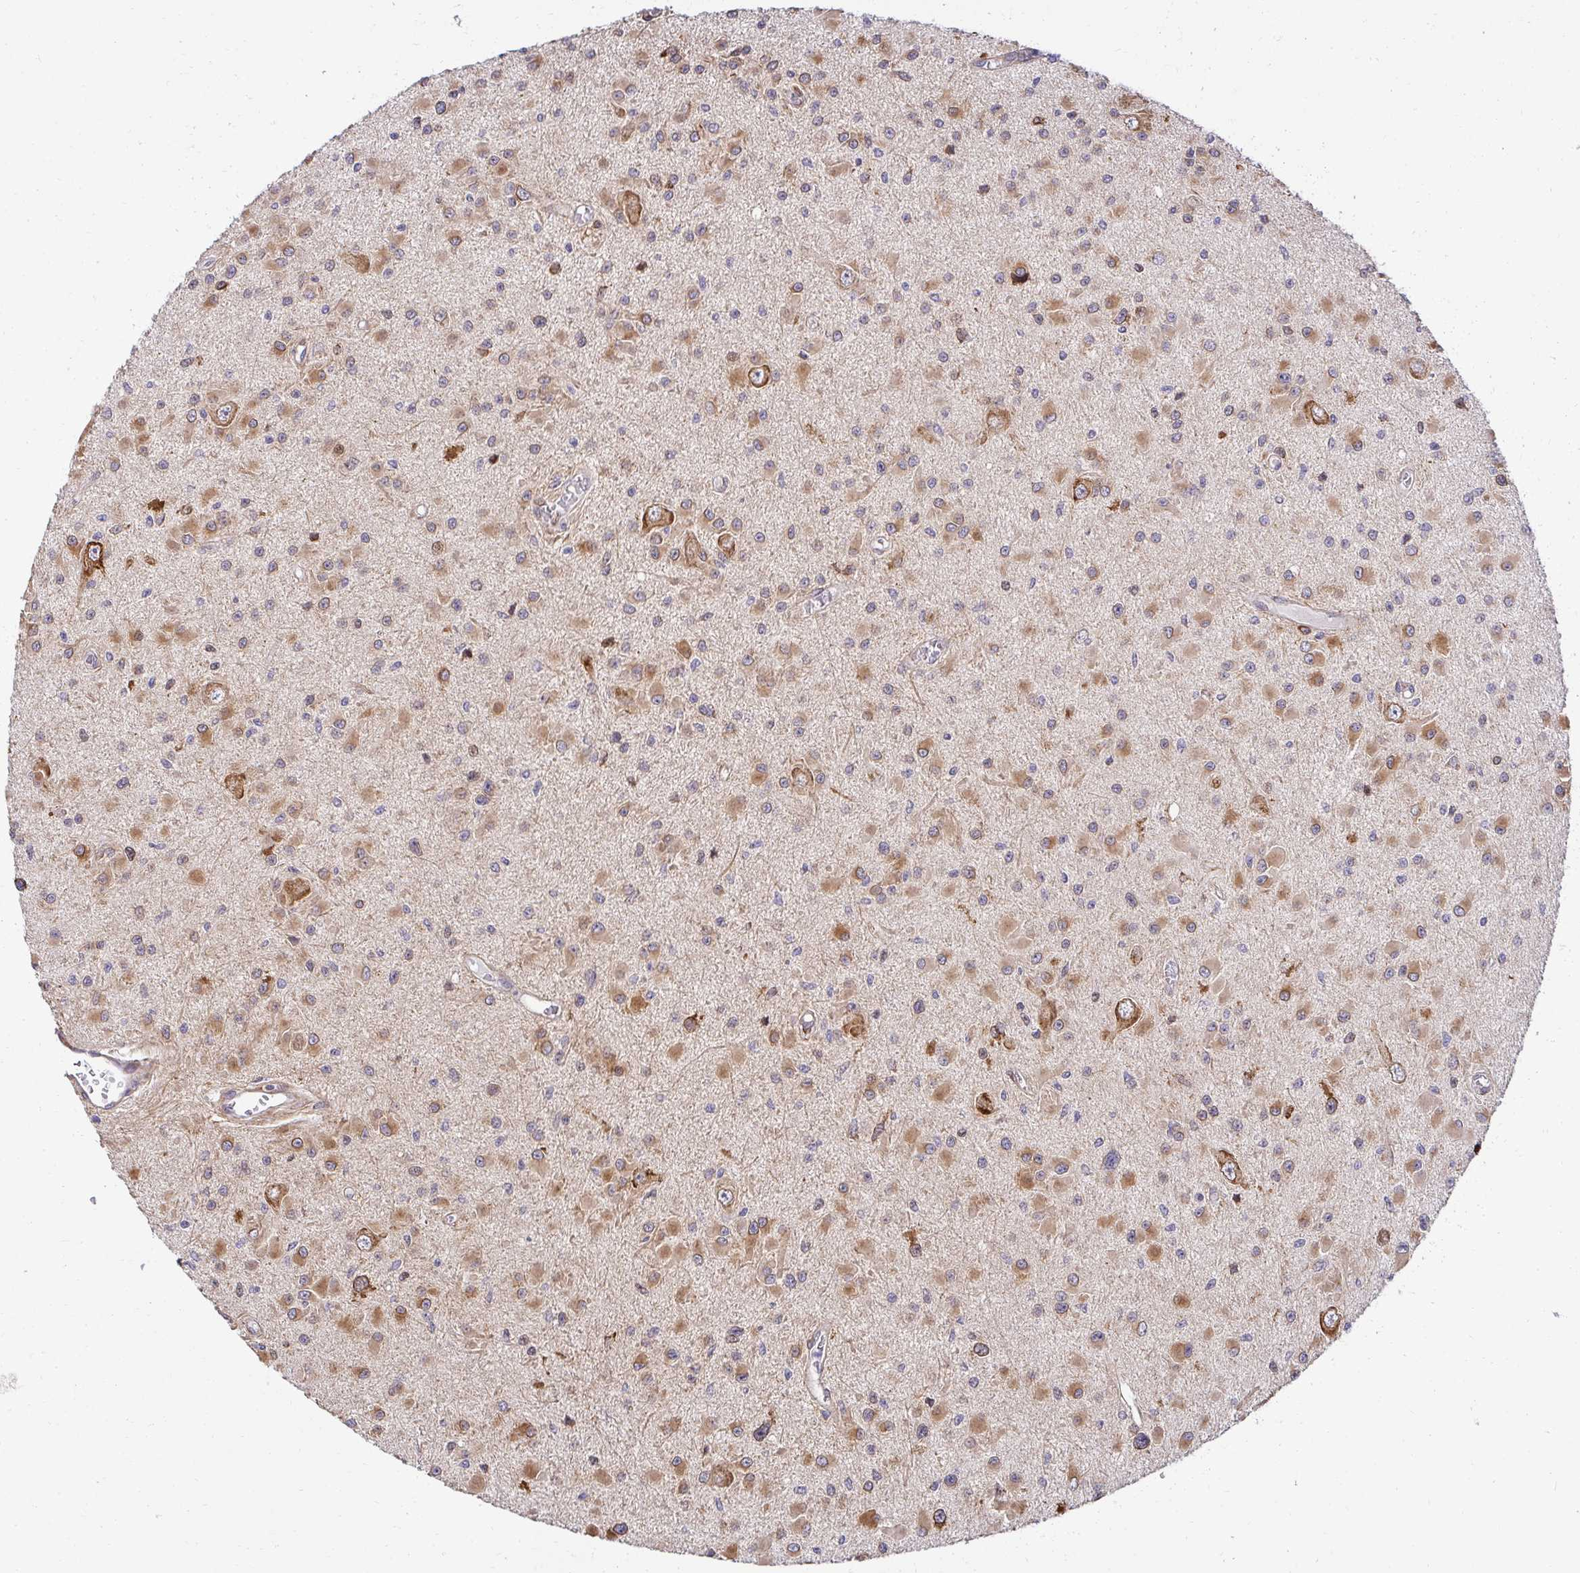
{"staining": {"intensity": "moderate", "quantity": "25%-75%", "location": "cytoplasmic/membranous"}, "tissue": "glioma", "cell_type": "Tumor cells", "image_type": "cancer", "snomed": [{"axis": "morphology", "description": "Glioma, malignant, High grade"}, {"axis": "topography", "description": "Brain"}], "caption": "Immunohistochemical staining of glioma reveals medium levels of moderate cytoplasmic/membranous staining in about 25%-75% of tumor cells.", "gene": "HPS1", "patient": {"sex": "male", "age": 54}}